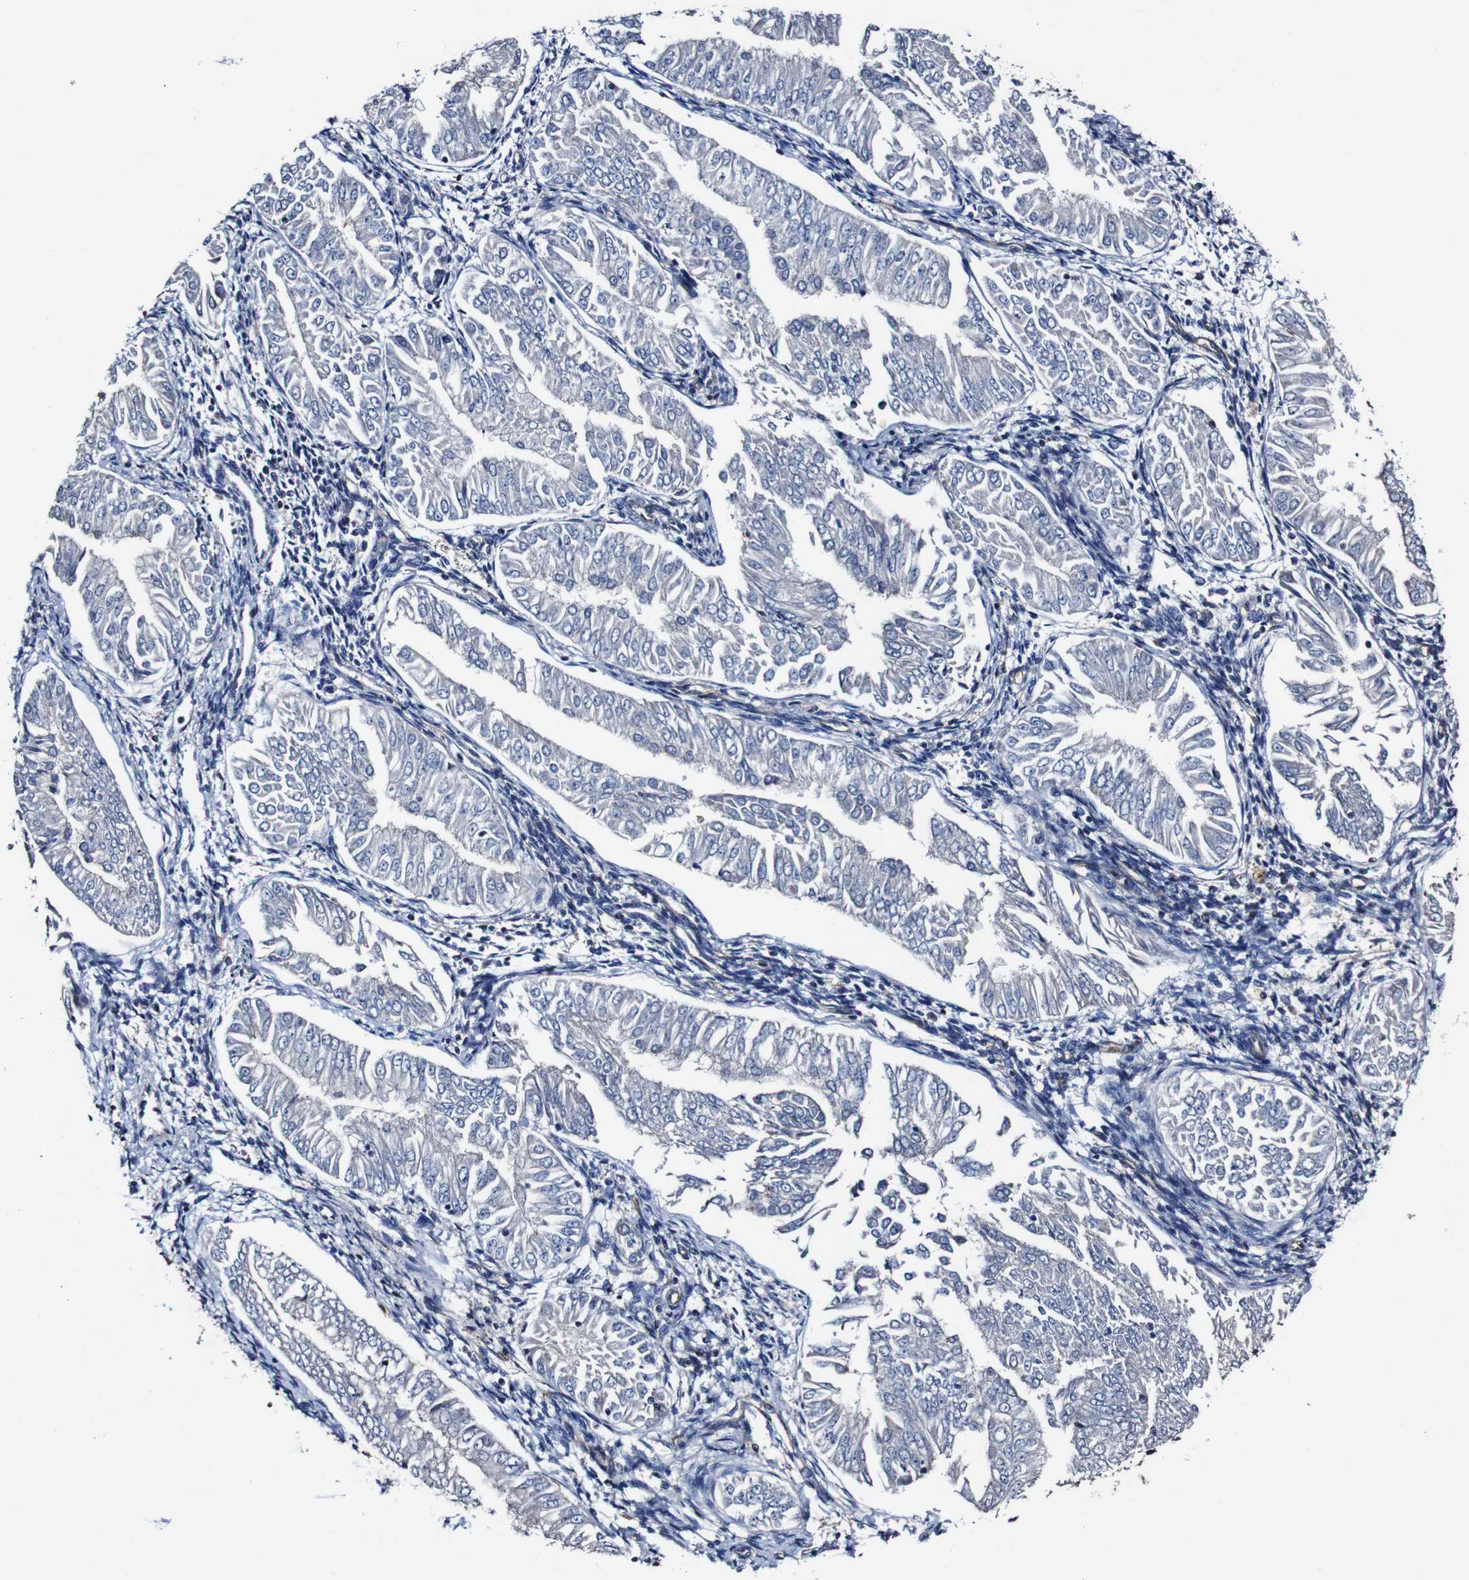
{"staining": {"intensity": "negative", "quantity": "none", "location": "none"}, "tissue": "endometrial cancer", "cell_type": "Tumor cells", "image_type": "cancer", "snomed": [{"axis": "morphology", "description": "Adenocarcinoma, NOS"}, {"axis": "topography", "description": "Endometrium"}], "caption": "The immunohistochemistry photomicrograph has no significant positivity in tumor cells of endometrial cancer (adenocarcinoma) tissue. (Brightfield microscopy of DAB immunohistochemistry (IHC) at high magnification).", "gene": "CSF1R", "patient": {"sex": "female", "age": 53}}